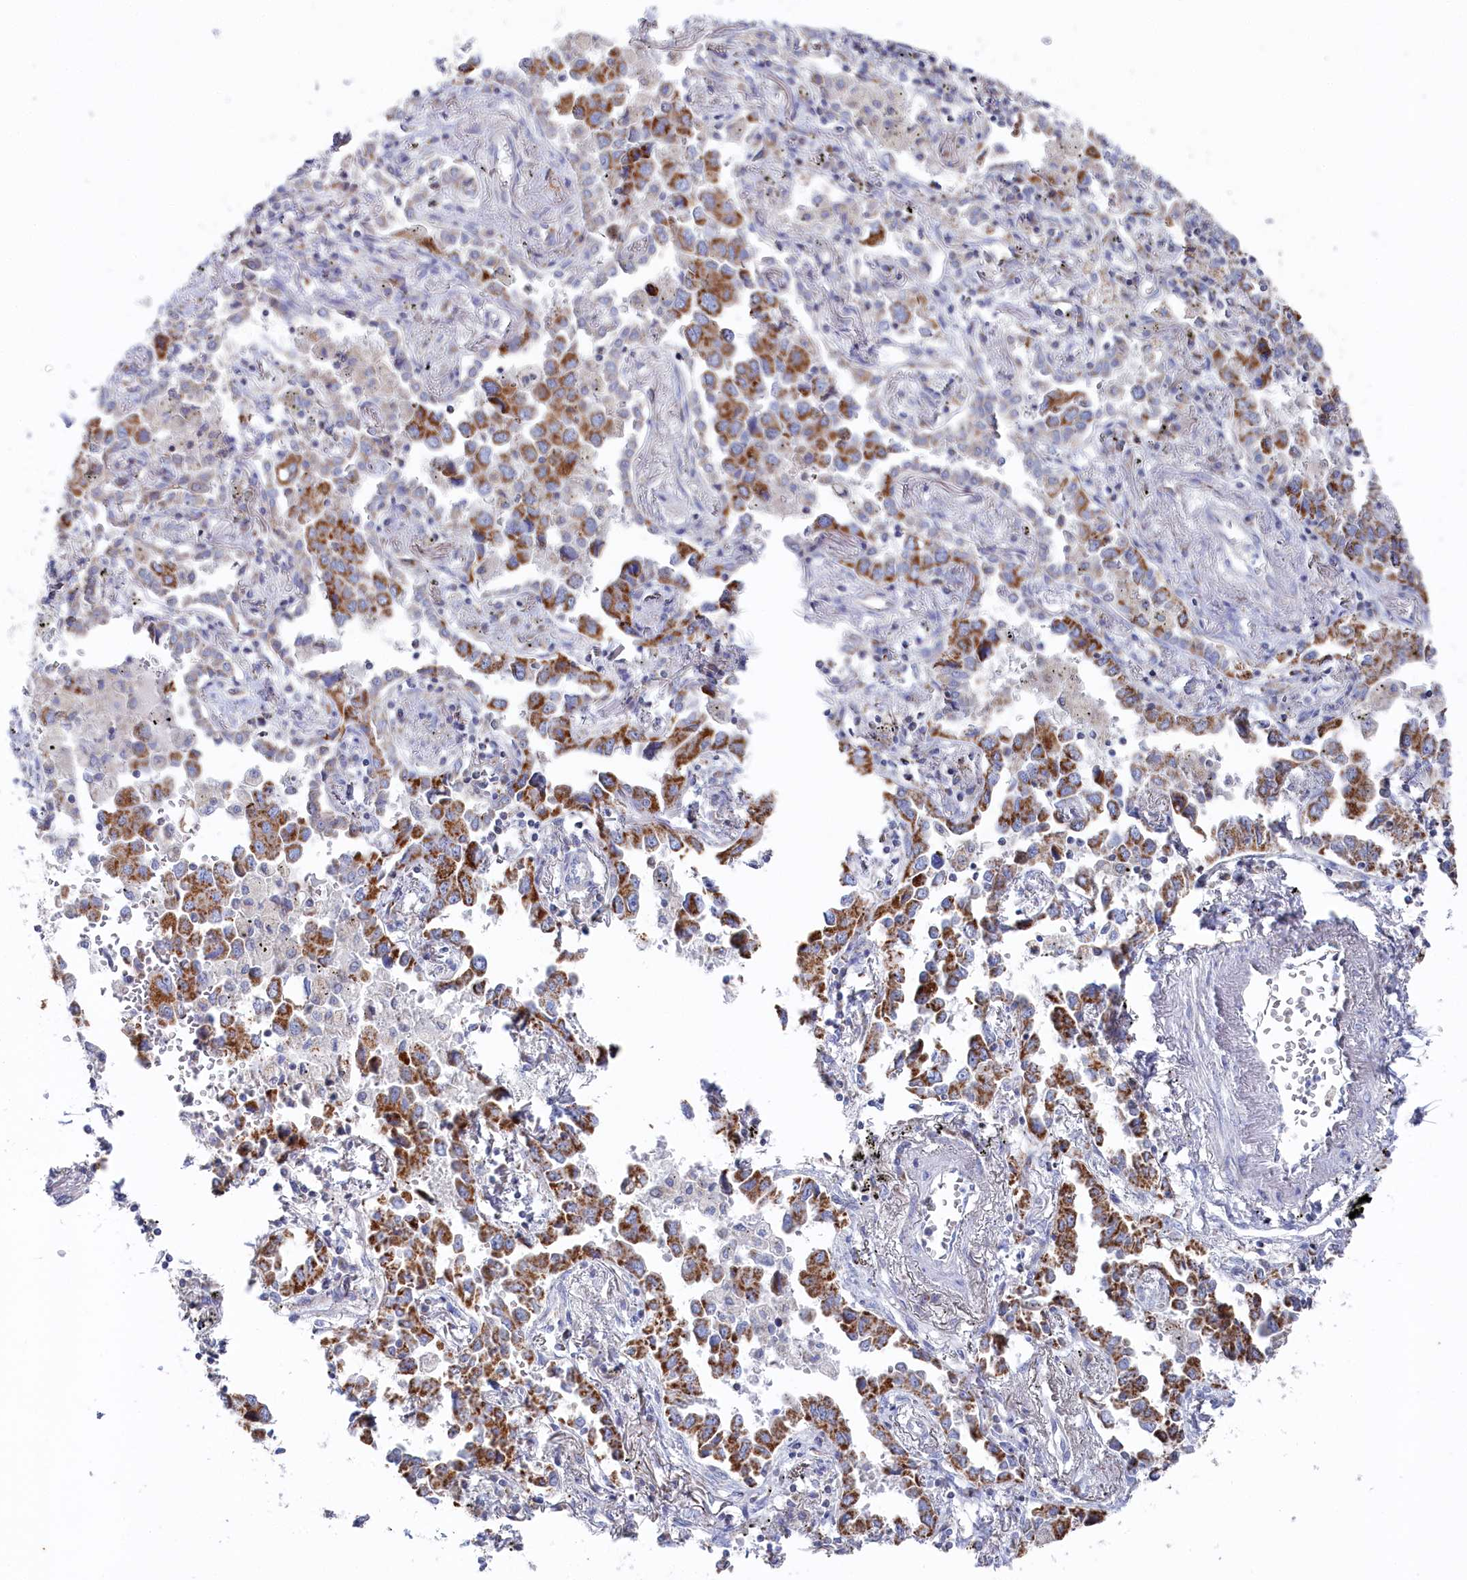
{"staining": {"intensity": "strong", "quantity": ">75%", "location": "cytoplasmic/membranous"}, "tissue": "lung cancer", "cell_type": "Tumor cells", "image_type": "cancer", "snomed": [{"axis": "morphology", "description": "Adenocarcinoma, NOS"}, {"axis": "topography", "description": "Lung"}], "caption": "Strong cytoplasmic/membranous positivity for a protein is identified in approximately >75% of tumor cells of lung cancer (adenocarcinoma) using IHC.", "gene": "GLS2", "patient": {"sex": "male", "age": 67}}